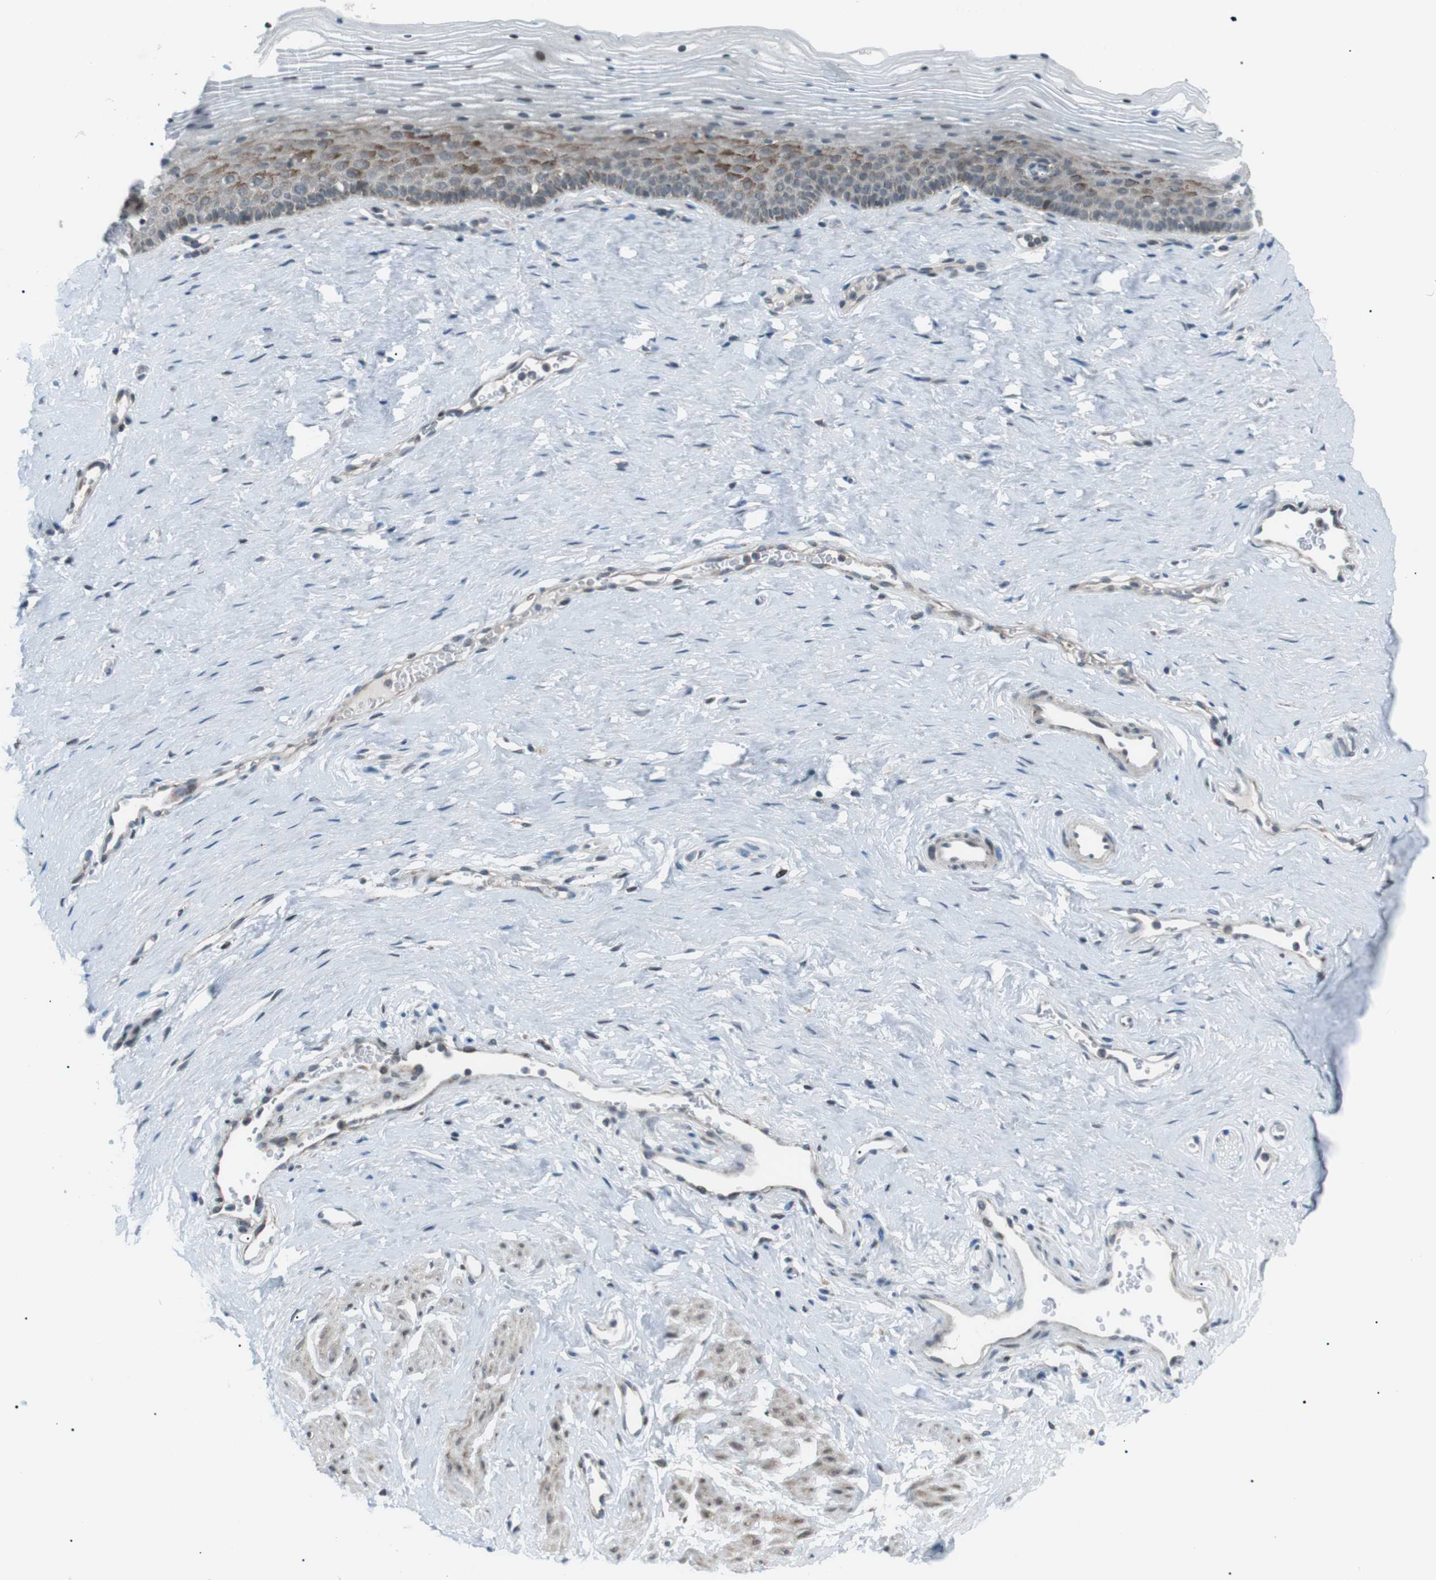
{"staining": {"intensity": "moderate", "quantity": "<25%", "location": "cytoplasmic/membranous"}, "tissue": "vagina", "cell_type": "Squamous epithelial cells", "image_type": "normal", "snomed": [{"axis": "morphology", "description": "Normal tissue, NOS"}, {"axis": "topography", "description": "Vagina"}], "caption": "Immunohistochemical staining of unremarkable vagina reveals moderate cytoplasmic/membranous protein staining in about <25% of squamous epithelial cells. (IHC, brightfield microscopy, high magnification).", "gene": "ARID5B", "patient": {"sex": "female", "age": 32}}